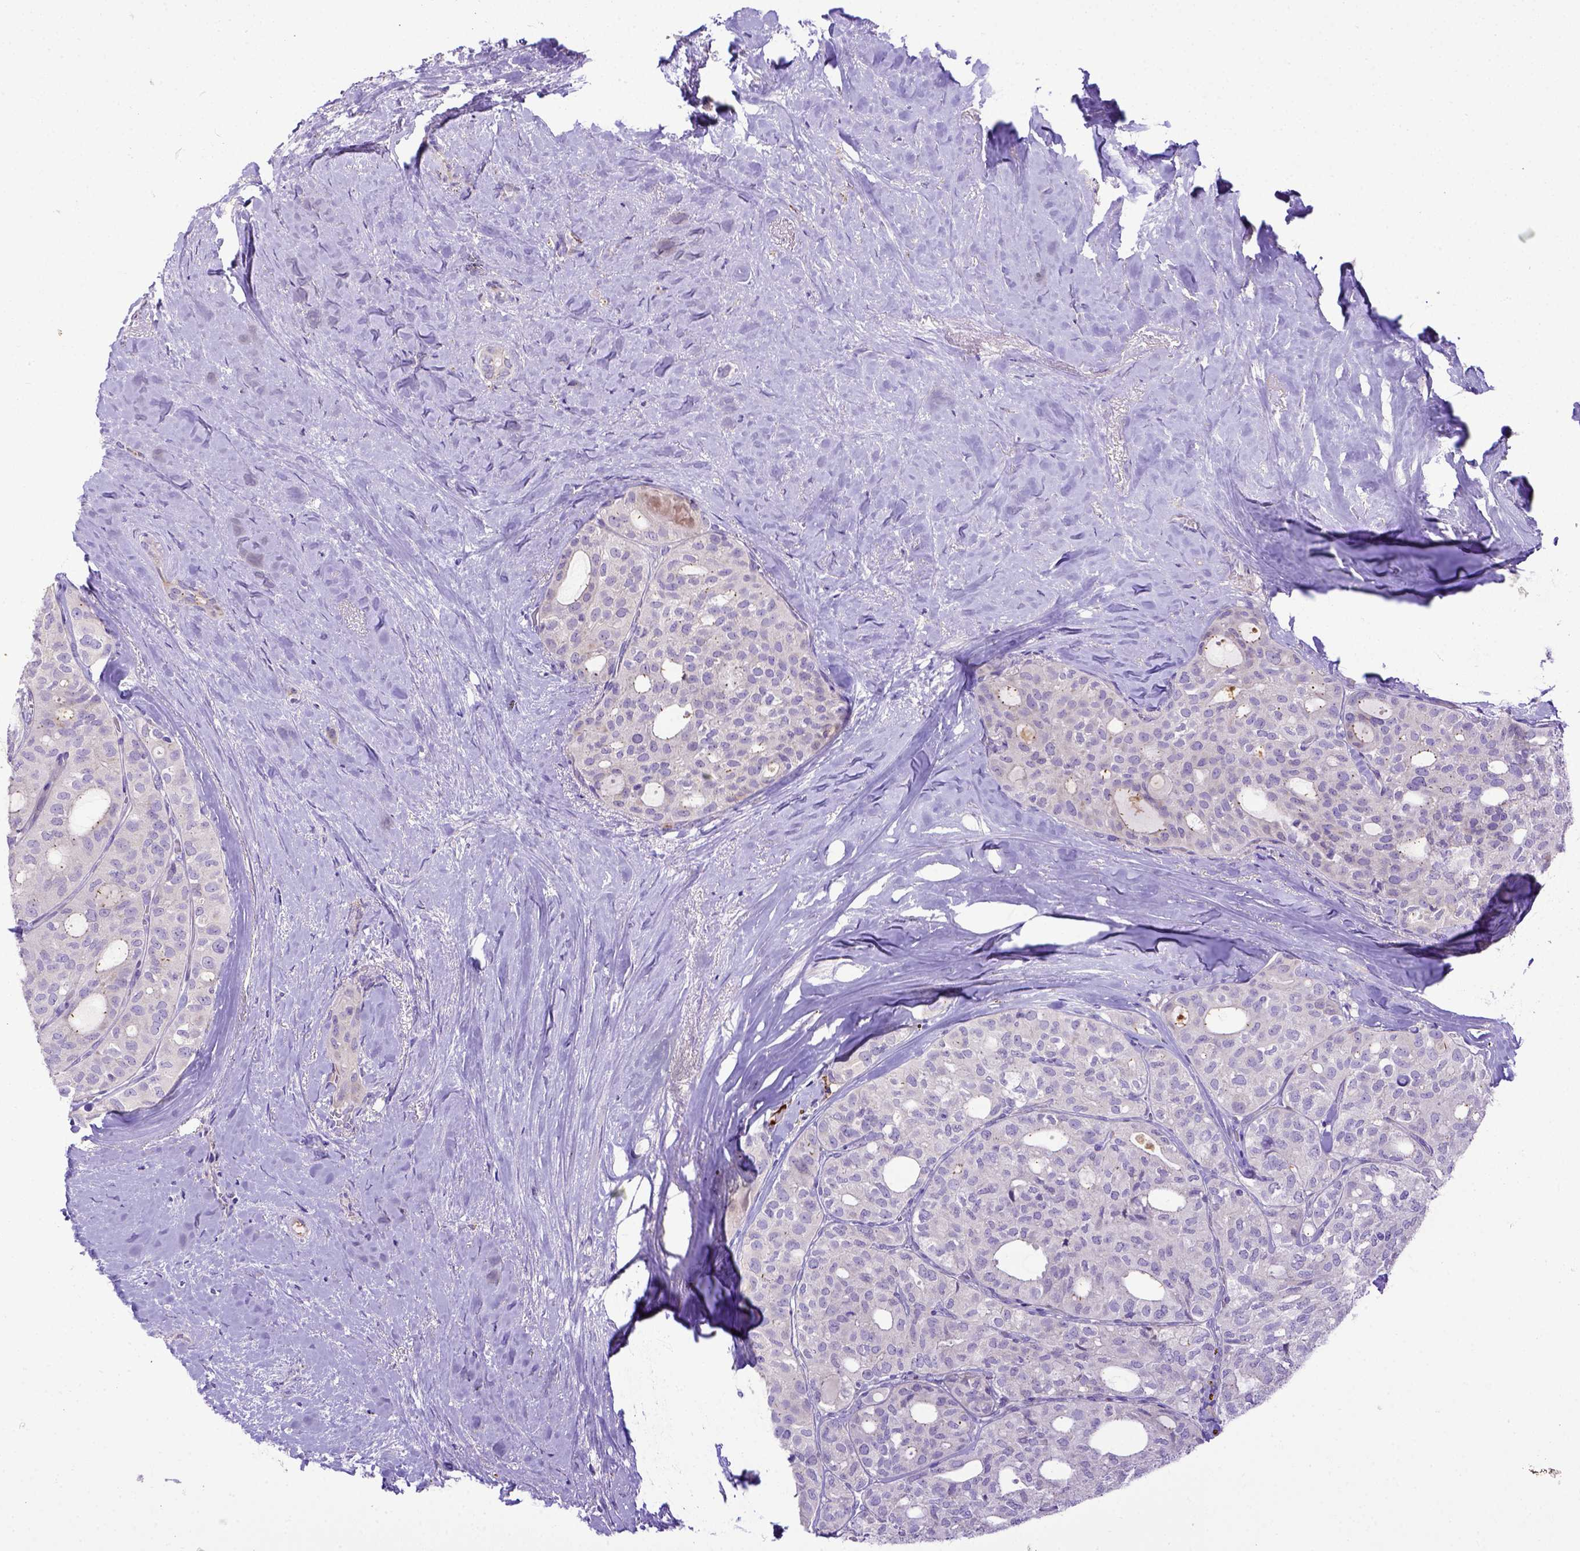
{"staining": {"intensity": "negative", "quantity": "none", "location": "none"}, "tissue": "thyroid cancer", "cell_type": "Tumor cells", "image_type": "cancer", "snomed": [{"axis": "morphology", "description": "Follicular adenoma carcinoma, NOS"}, {"axis": "topography", "description": "Thyroid gland"}], "caption": "Tumor cells are negative for brown protein staining in follicular adenoma carcinoma (thyroid).", "gene": "CFAP300", "patient": {"sex": "male", "age": 75}}